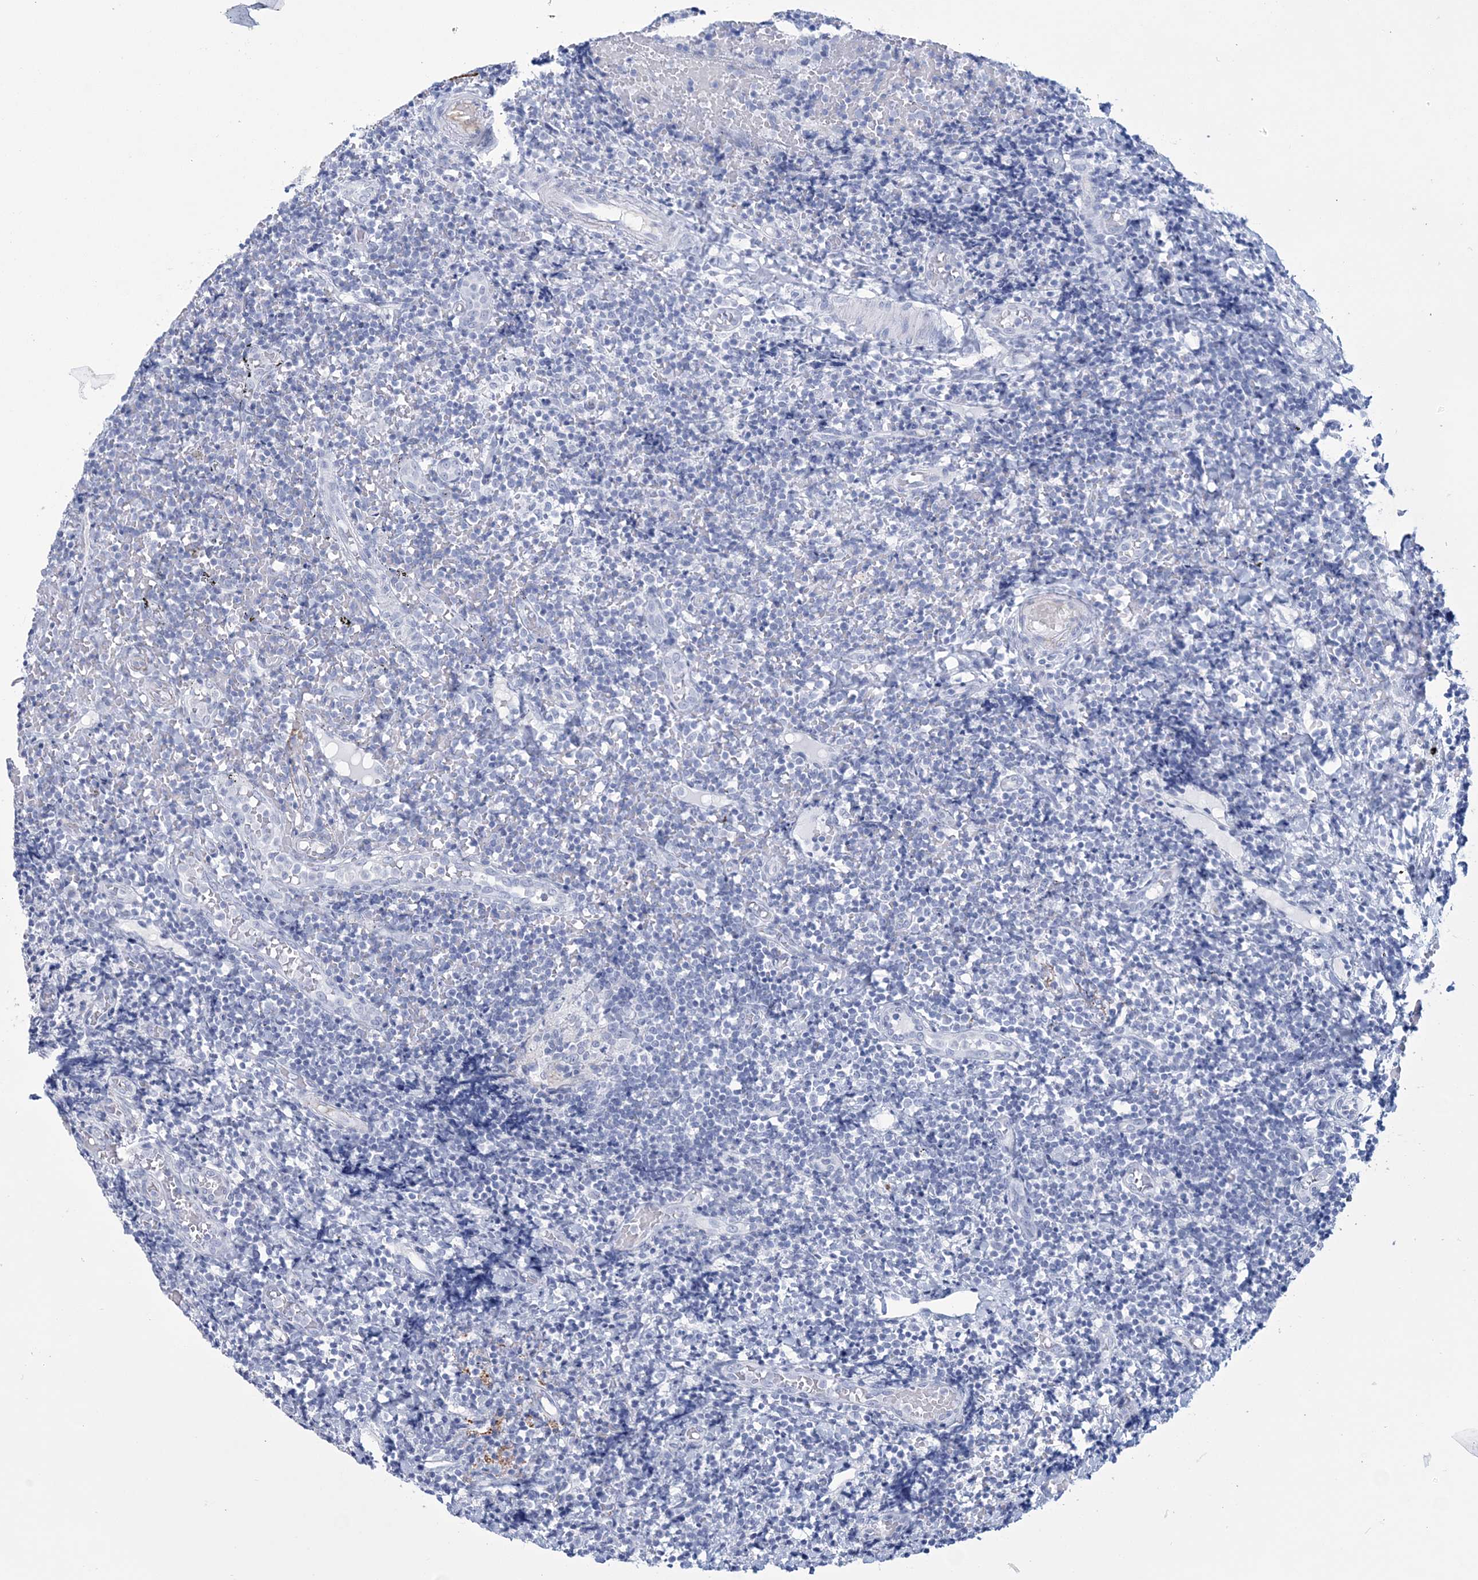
{"staining": {"intensity": "negative", "quantity": "none", "location": "none"}, "tissue": "tonsil", "cell_type": "Germinal center cells", "image_type": "normal", "snomed": [{"axis": "morphology", "description": "Normal tissue, NOS"}, {"axis": "topography", "description": "Tonsil"}], "caption": "The micrograph reveals no staining of germinal center cells in normal tonsil.", "gene": "DPCD", "patient": {"sex": "female", "age": 19}}